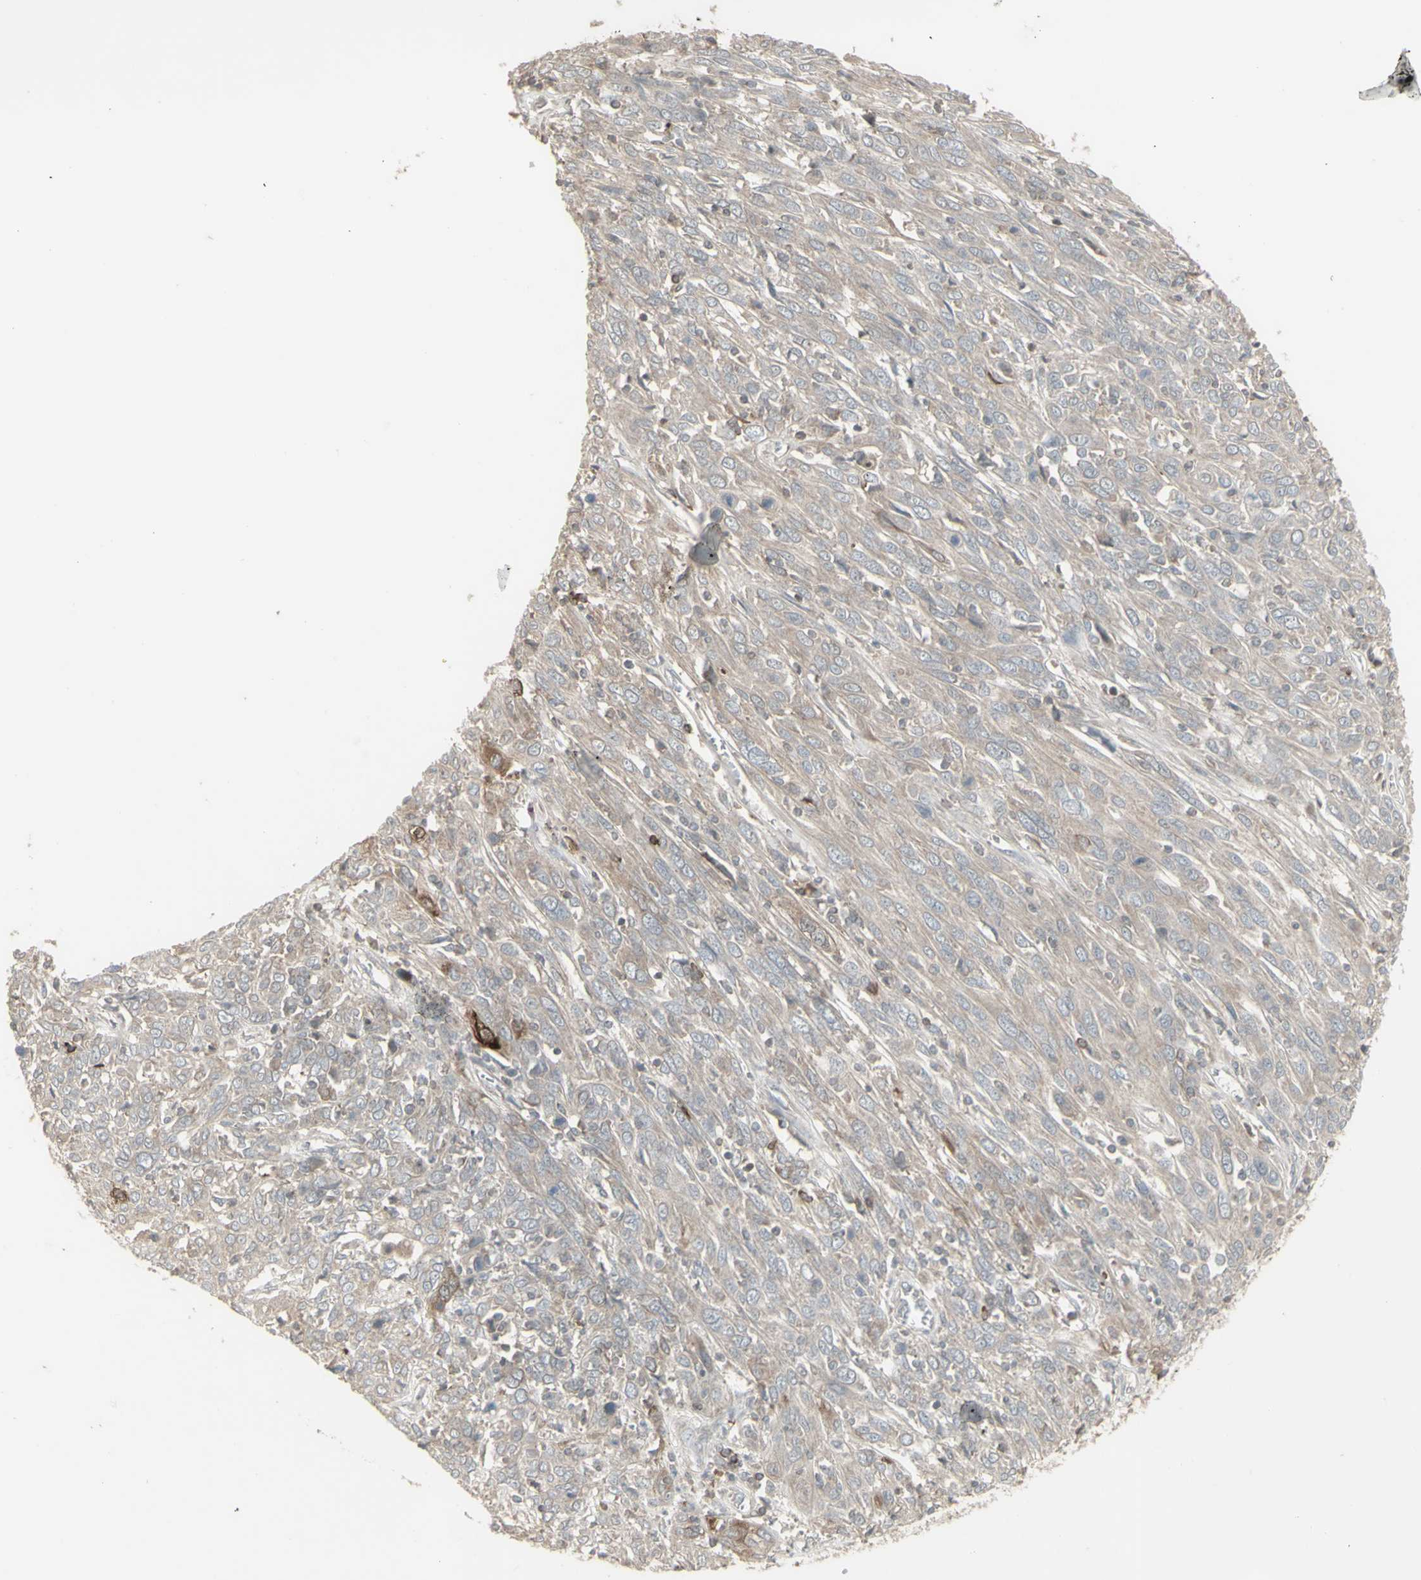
{"staining": {"intensity": "negative", "quantity": "none", "location": "none"}, "tissue": "cervical cancer", "cell_type": "Tumor cells", "image_type": "cancer", "snomed": [{"axis": "morphology", "description": "Squamous cell carcinoma, NOS"}, {"axis": "topography", "description": "Cervix"}], "caption": "Tumor cells are negative for brown protein staining in cervical squamous cell carcinoma. The staining is performed using DAB brown chromogen with nuclei counter-stained in using hematoxylin.", "gene": "CSK", "patient": {"sex": "female", "age": 46}}